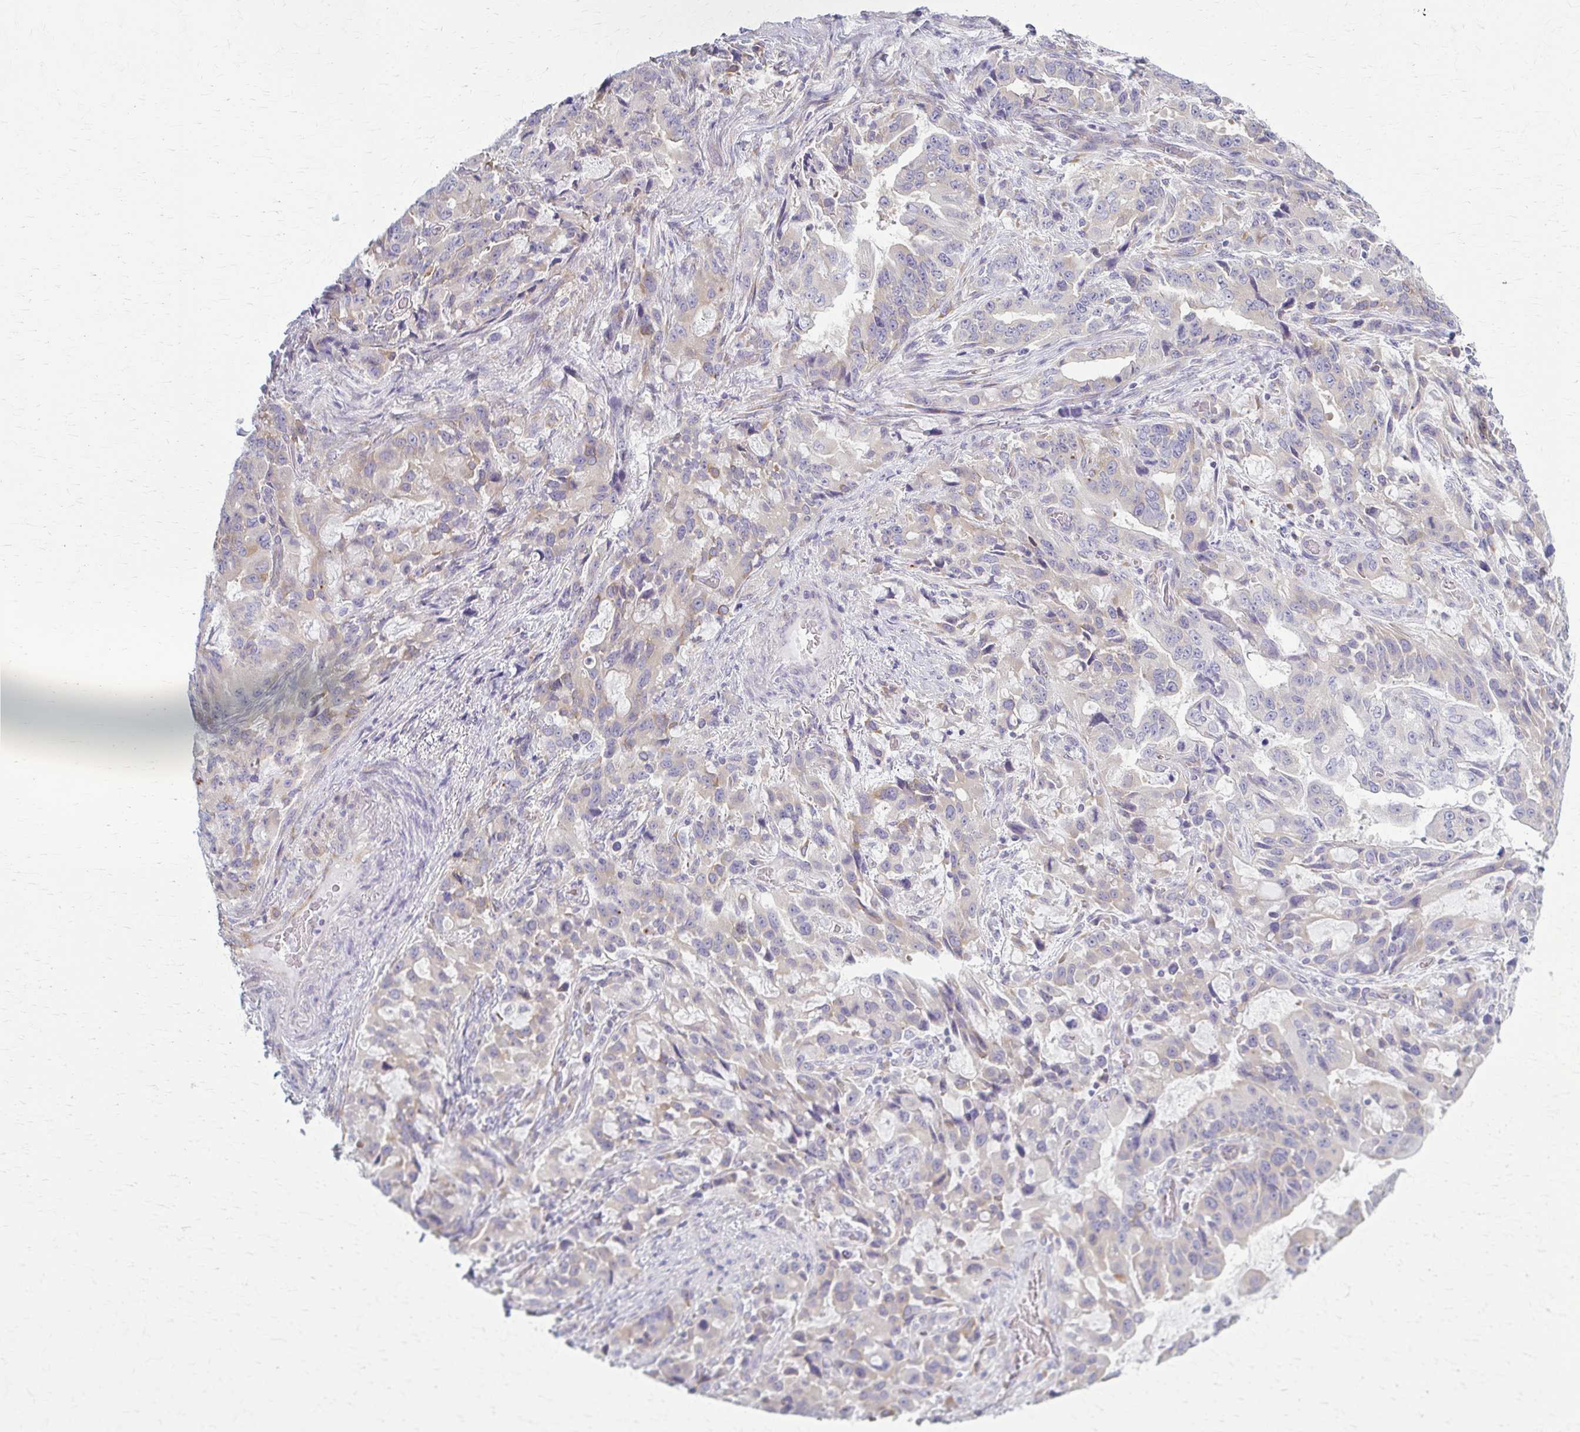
{"staining": {"intensity": "weak", "quantity": "<25%", "location": "cytoplasmic/membranous"}, "tissue": "stomach cancer", "cell_type": "Tumor cells", "image_type": "cancer", "snomed": [{"axis": "morphology", "description": "Adenocarcinoma, NOS"}, {"axis": "topography", "description": "Stomach, upper"}], "caption": "A histopathology image of stomach cancer stained for a protein demonstrates no brown staining in tumor cells. (Brightfield microscopy of DAB immunohistochemistry at high magnification).", "gene": "PRKRA", "patient": {"sex": "male", "age": 85}}